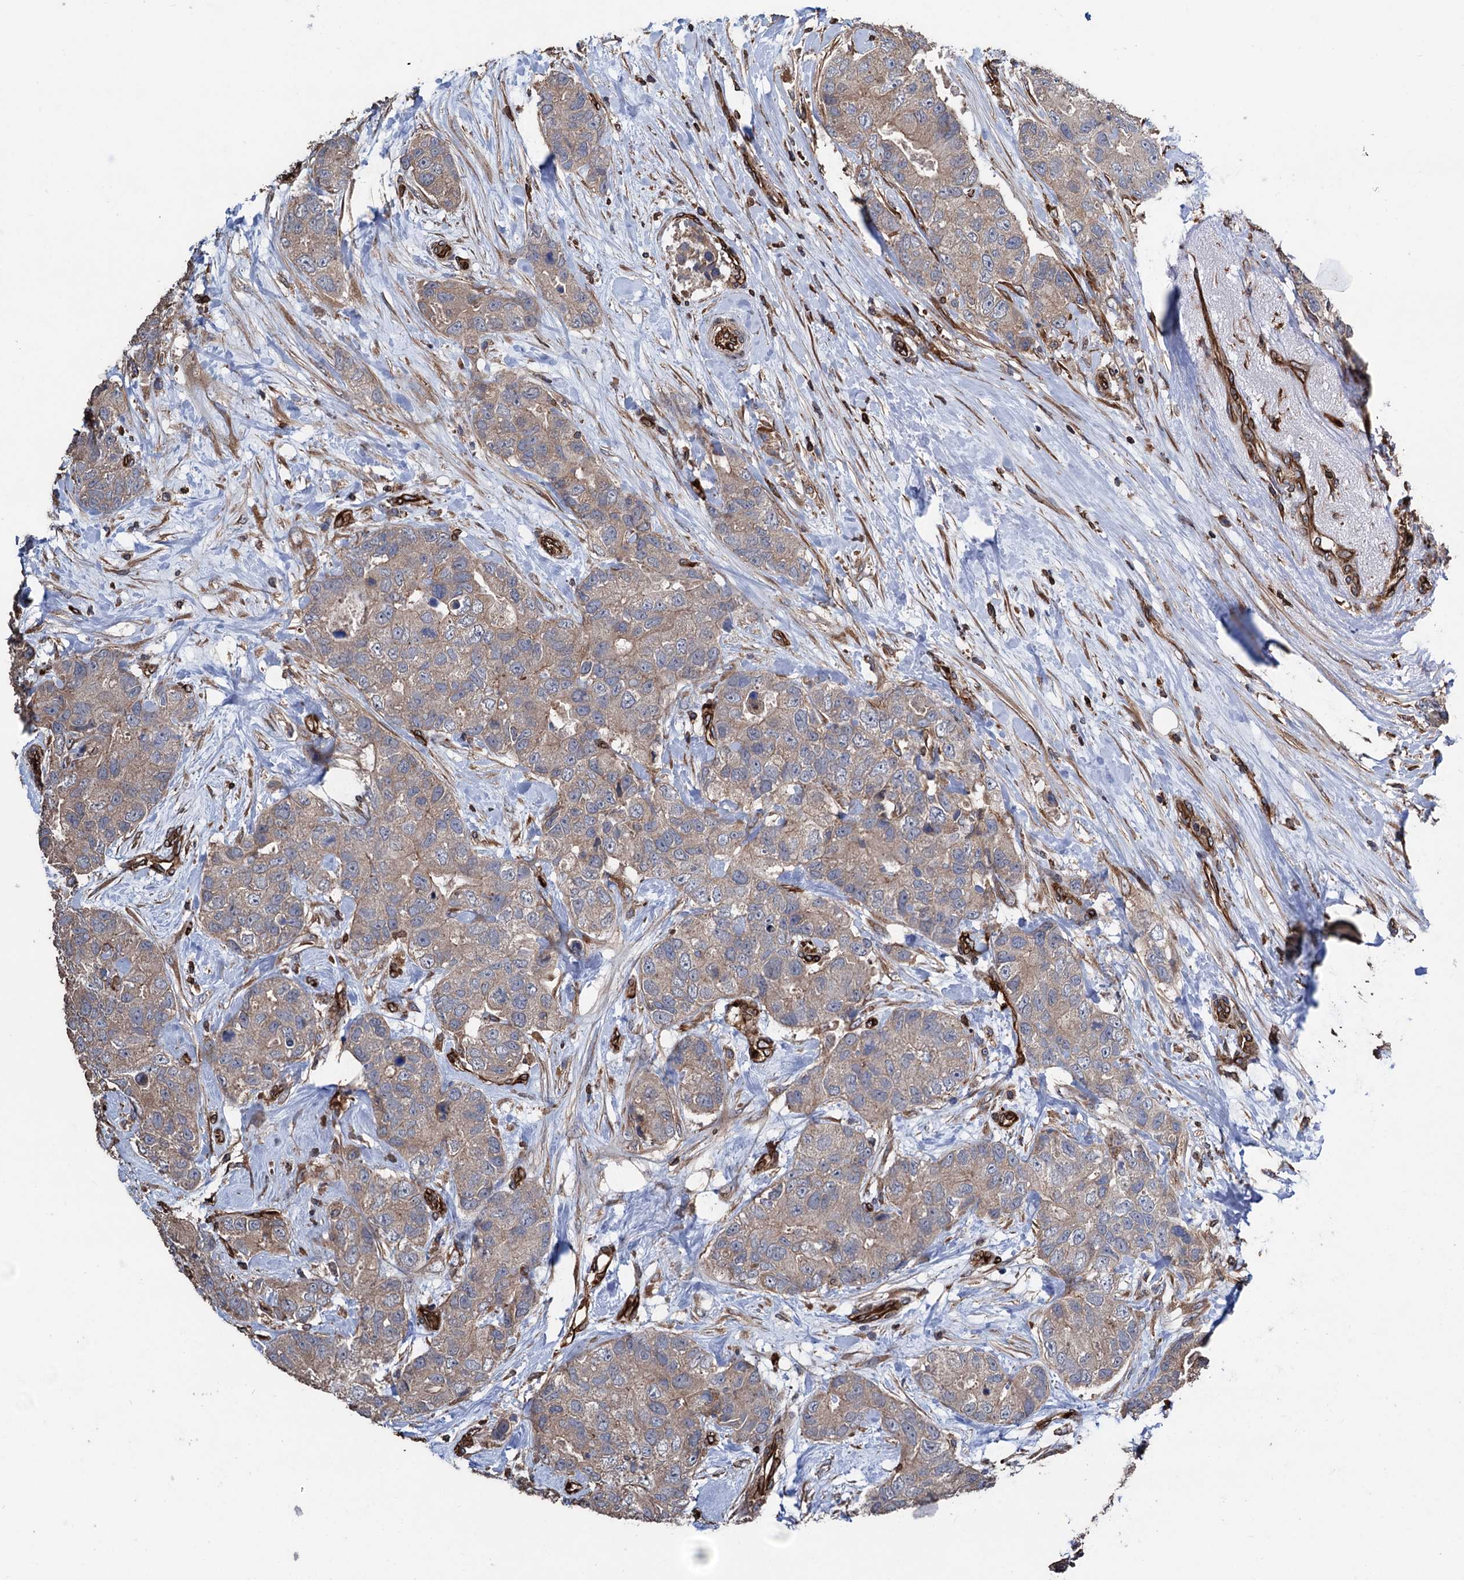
{"staining": {"intensity": "weak", "quantity": "<25%", "location": "cytoplasmic/membranous"}, "tissue": "breast cancer", "cell_type": "Tumor cells", "image_type": "cancer", "snomed": [{"axis": "morphology", "description": "Duct carcinoma"}, {"axis": "topography", "description": "Breast"}], "caption": "IHC photomicrograph of neoplastic tissue: breast cancer stained with DAB (3,3'-diaminobenzidine) shows no significant protein expression in tumor cells.", "gene": "STING1", "patient": {"sex": "female", "age": 62}}